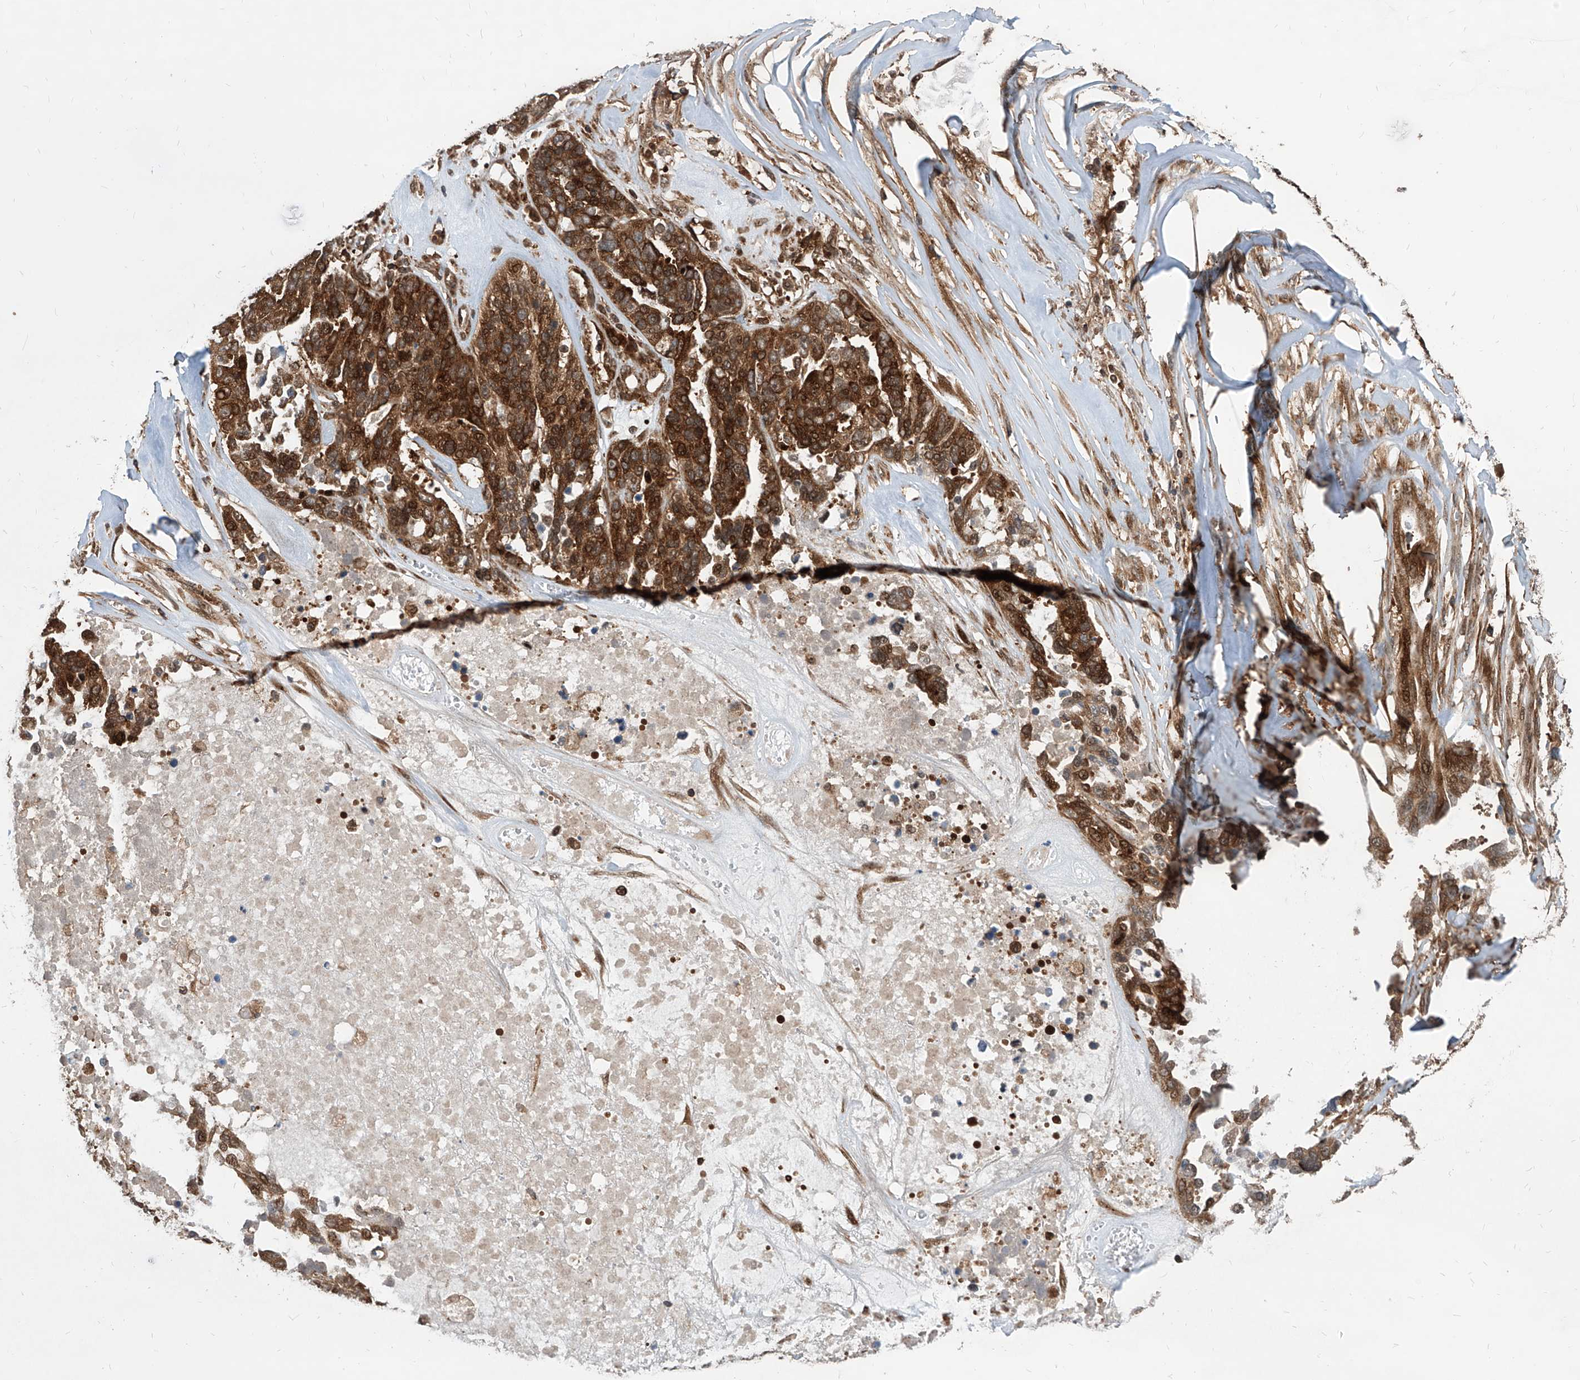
{"staining": {"intensity": "strong", "quantity": ">75%", "location": "cytoplasmic/membranous,nuclear"}, "tissue": "ovarian cancer", "cell_type": "Tumor cells", "image_type": "cancer", "snomed": [{"axis": "morphology", "description": "Cystadenocarcinoma, serous, NOS"}, {"axis": "topography", "description": "Ovary"}], "caption": "Ovarian cancer (serous cystadenocarcinoma) was stained to show a protein in brown. There is high levels of strong cytoplasmic/membranous and nuclear staining in about >75% of tumor cells.", "gene": "MAGED2", "patient": {"sex": "female", "age": 44}}